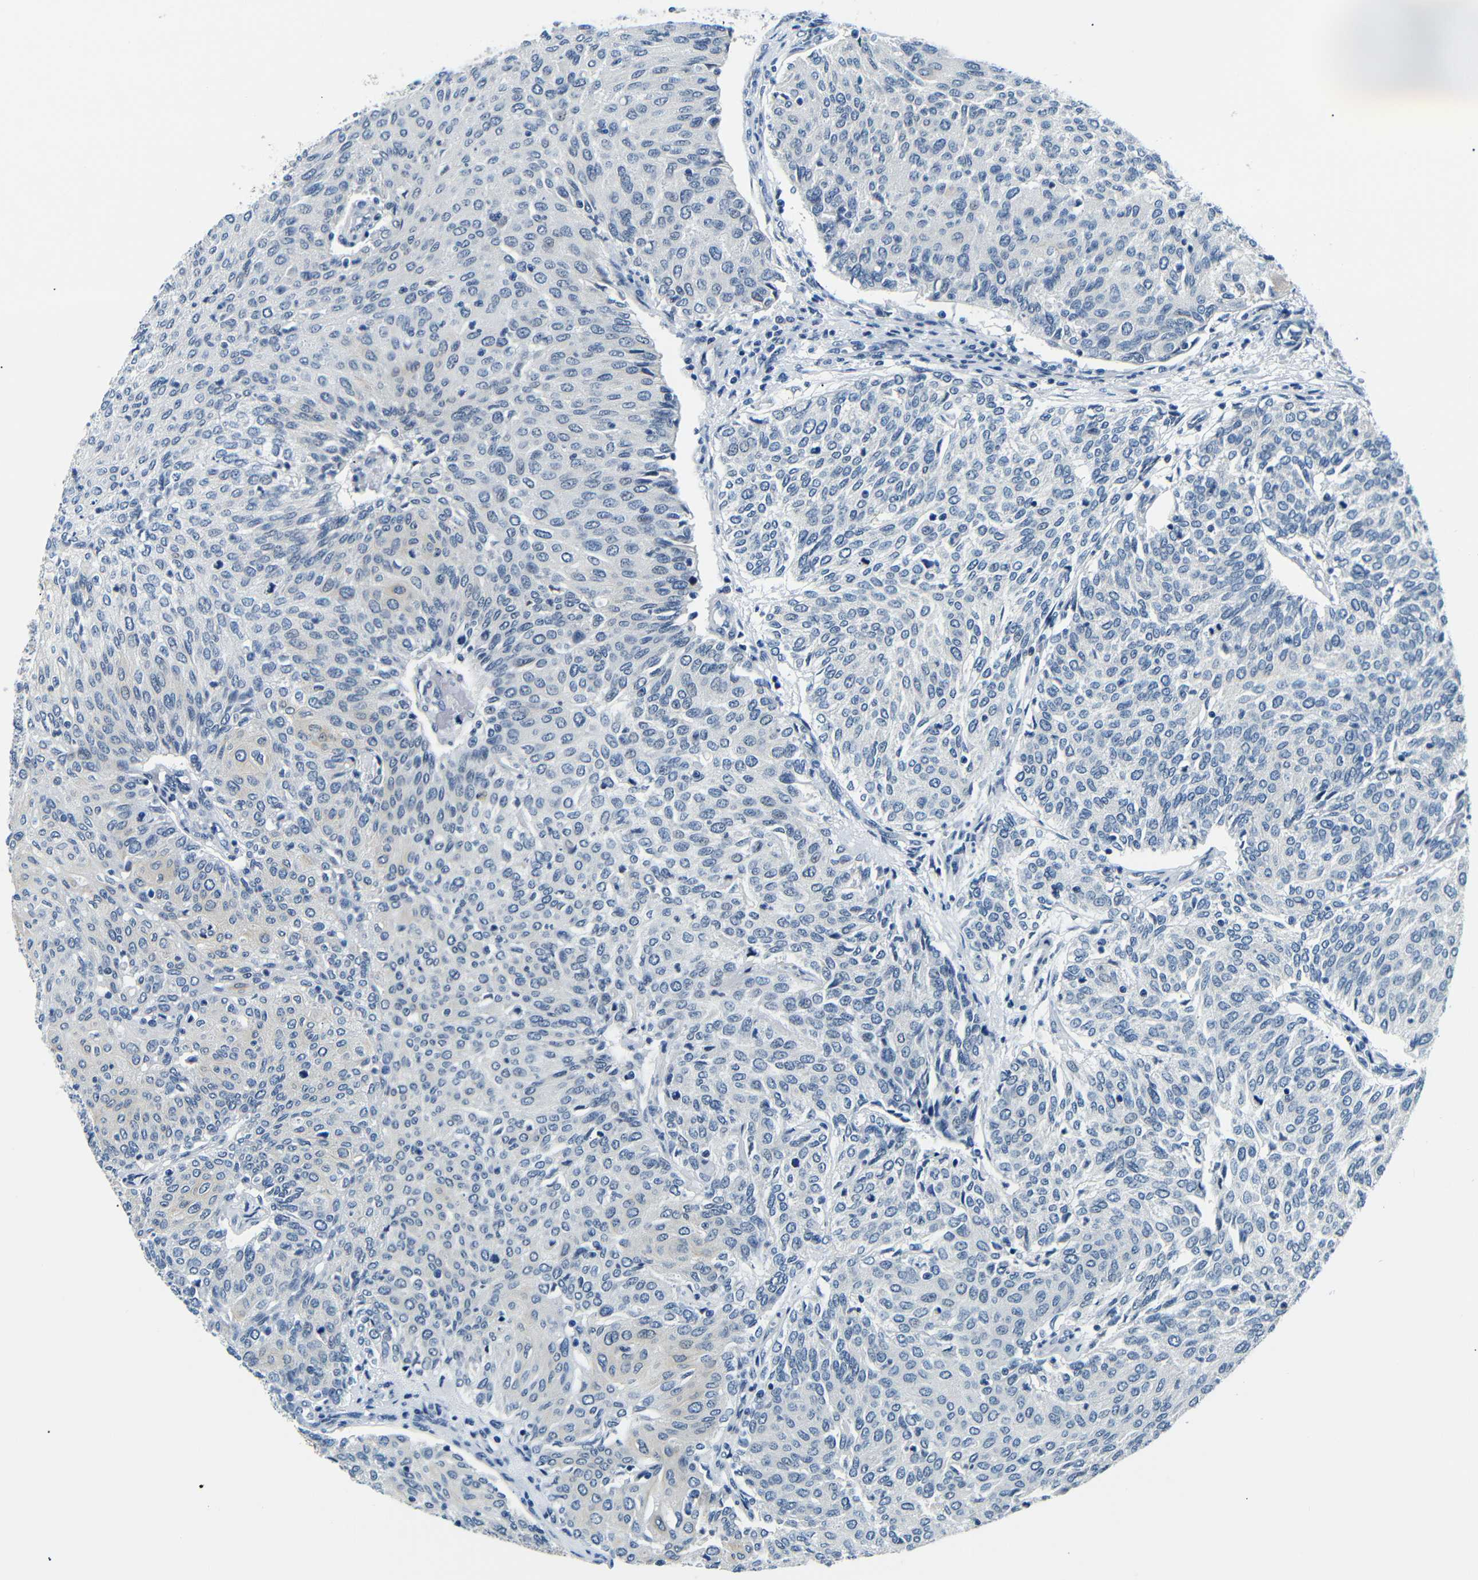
{"staining": {"intensity": "negative", "quantity": "none", "location": "none"}, "tissue": "urothelial cancer", "cell_type": "Tumor cells", "image_type": "cancer", "snomed": [{"axis": "morphology", "description": "Urothelial carcinoma, Low grade"}, {"axis": "topography", "description": "Urinary bladder"}], "caption": "Tumor cells show no significant positivity in urothelial carcinoma (low-grade).", "gene": "TAFA1", "patient": {"sex": "female", "age": 79}}